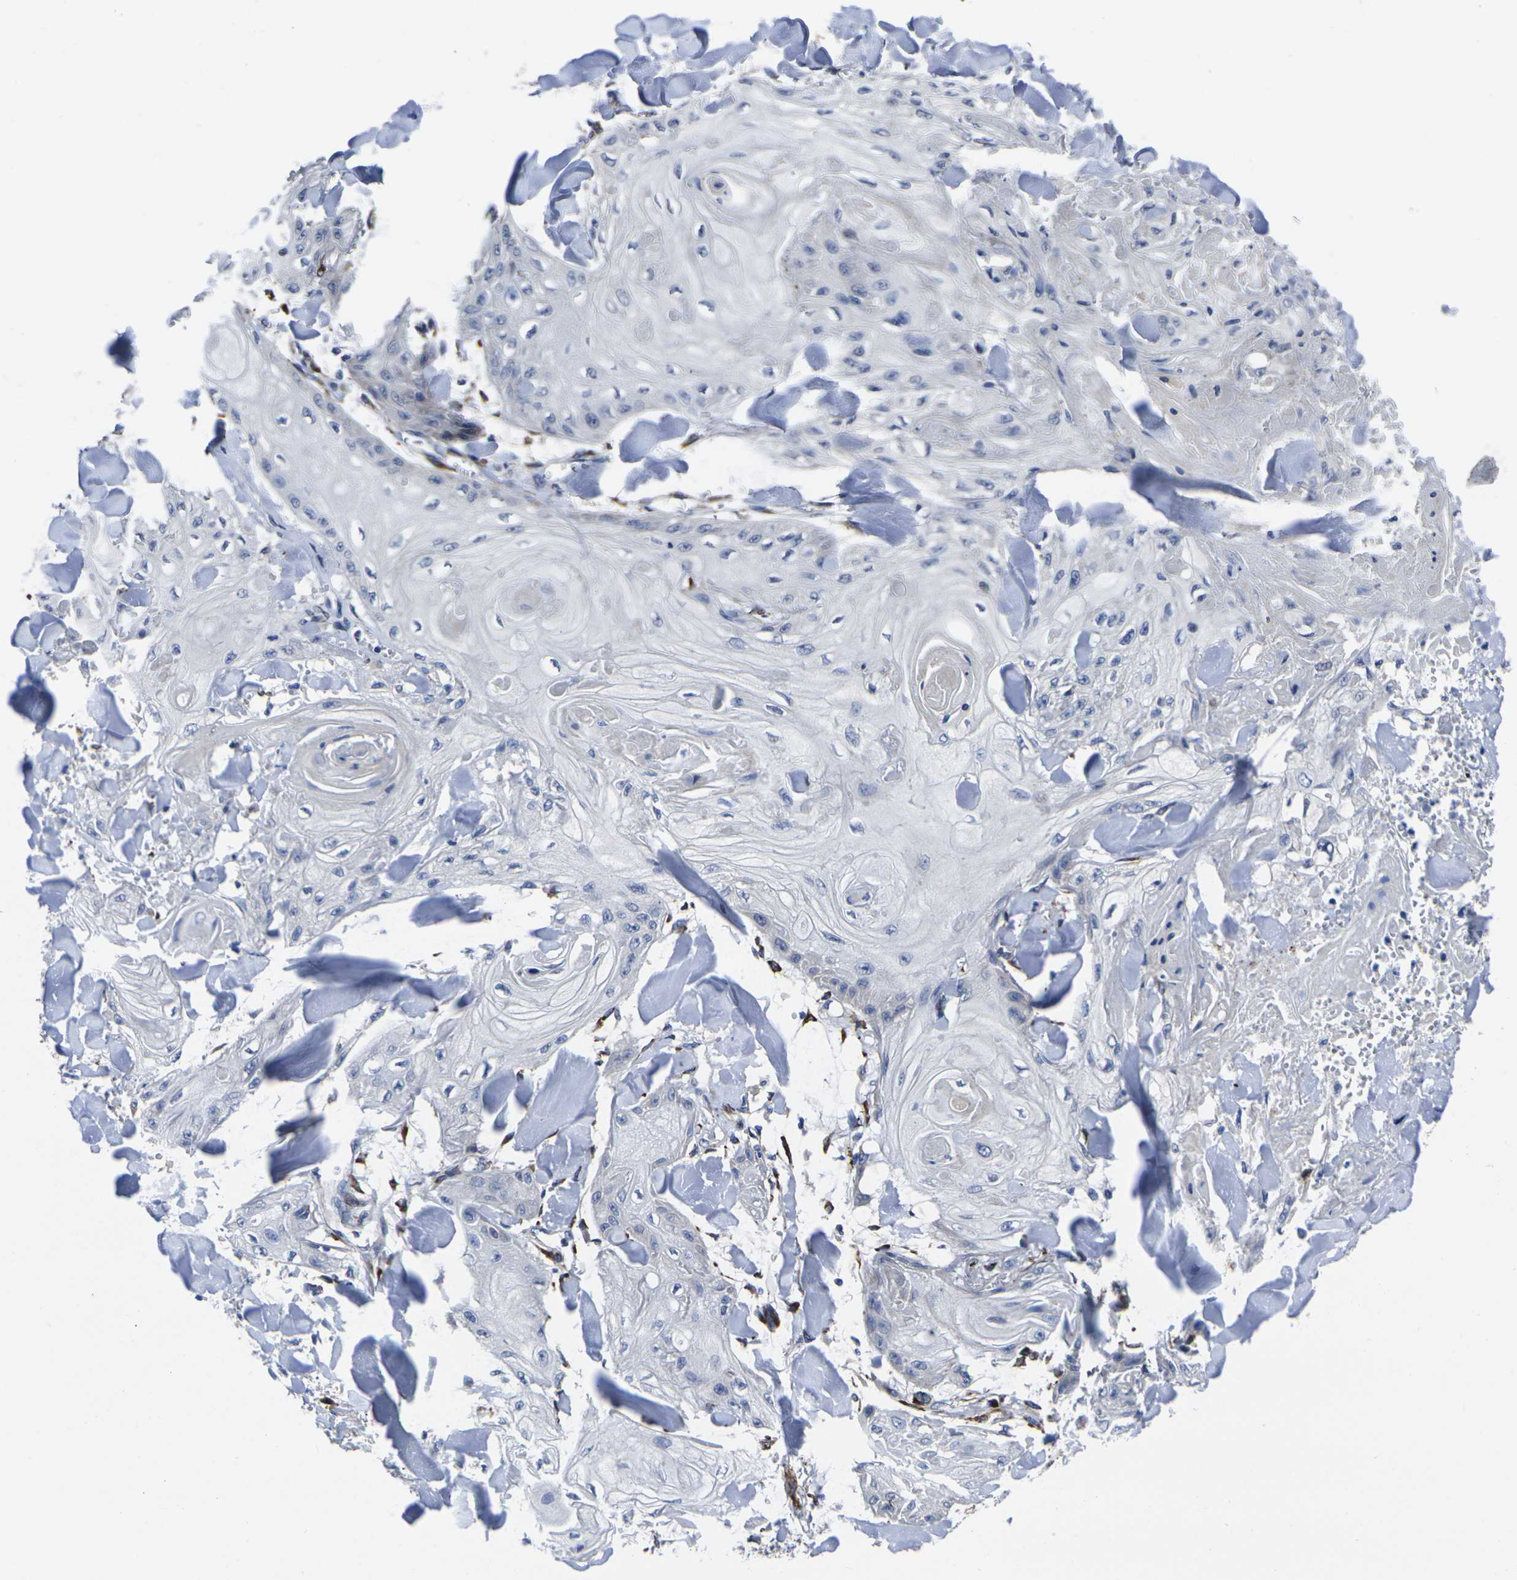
{"staining": {"intensity": "negative", "quantity": "none", "location": "none"}, "tissue": "skin cancer", "cell_type": "Tumor cells", "image_type": "cancer", "snomed": [{"axis": "morphology", "description": "Squamous cell carcinoma, NOS"}, {"axis": "topography", "description": "Skin"}], "caption": "Immunohistochemistry (IHC) micrograph of neoplastic tissue: squamous cell carcinoma (skin) stained with DAB demonstrates no significant protein positivity in tumor cells.", "gene": "CYP2C8", "patient": {"sex": "male", "age": 74}}